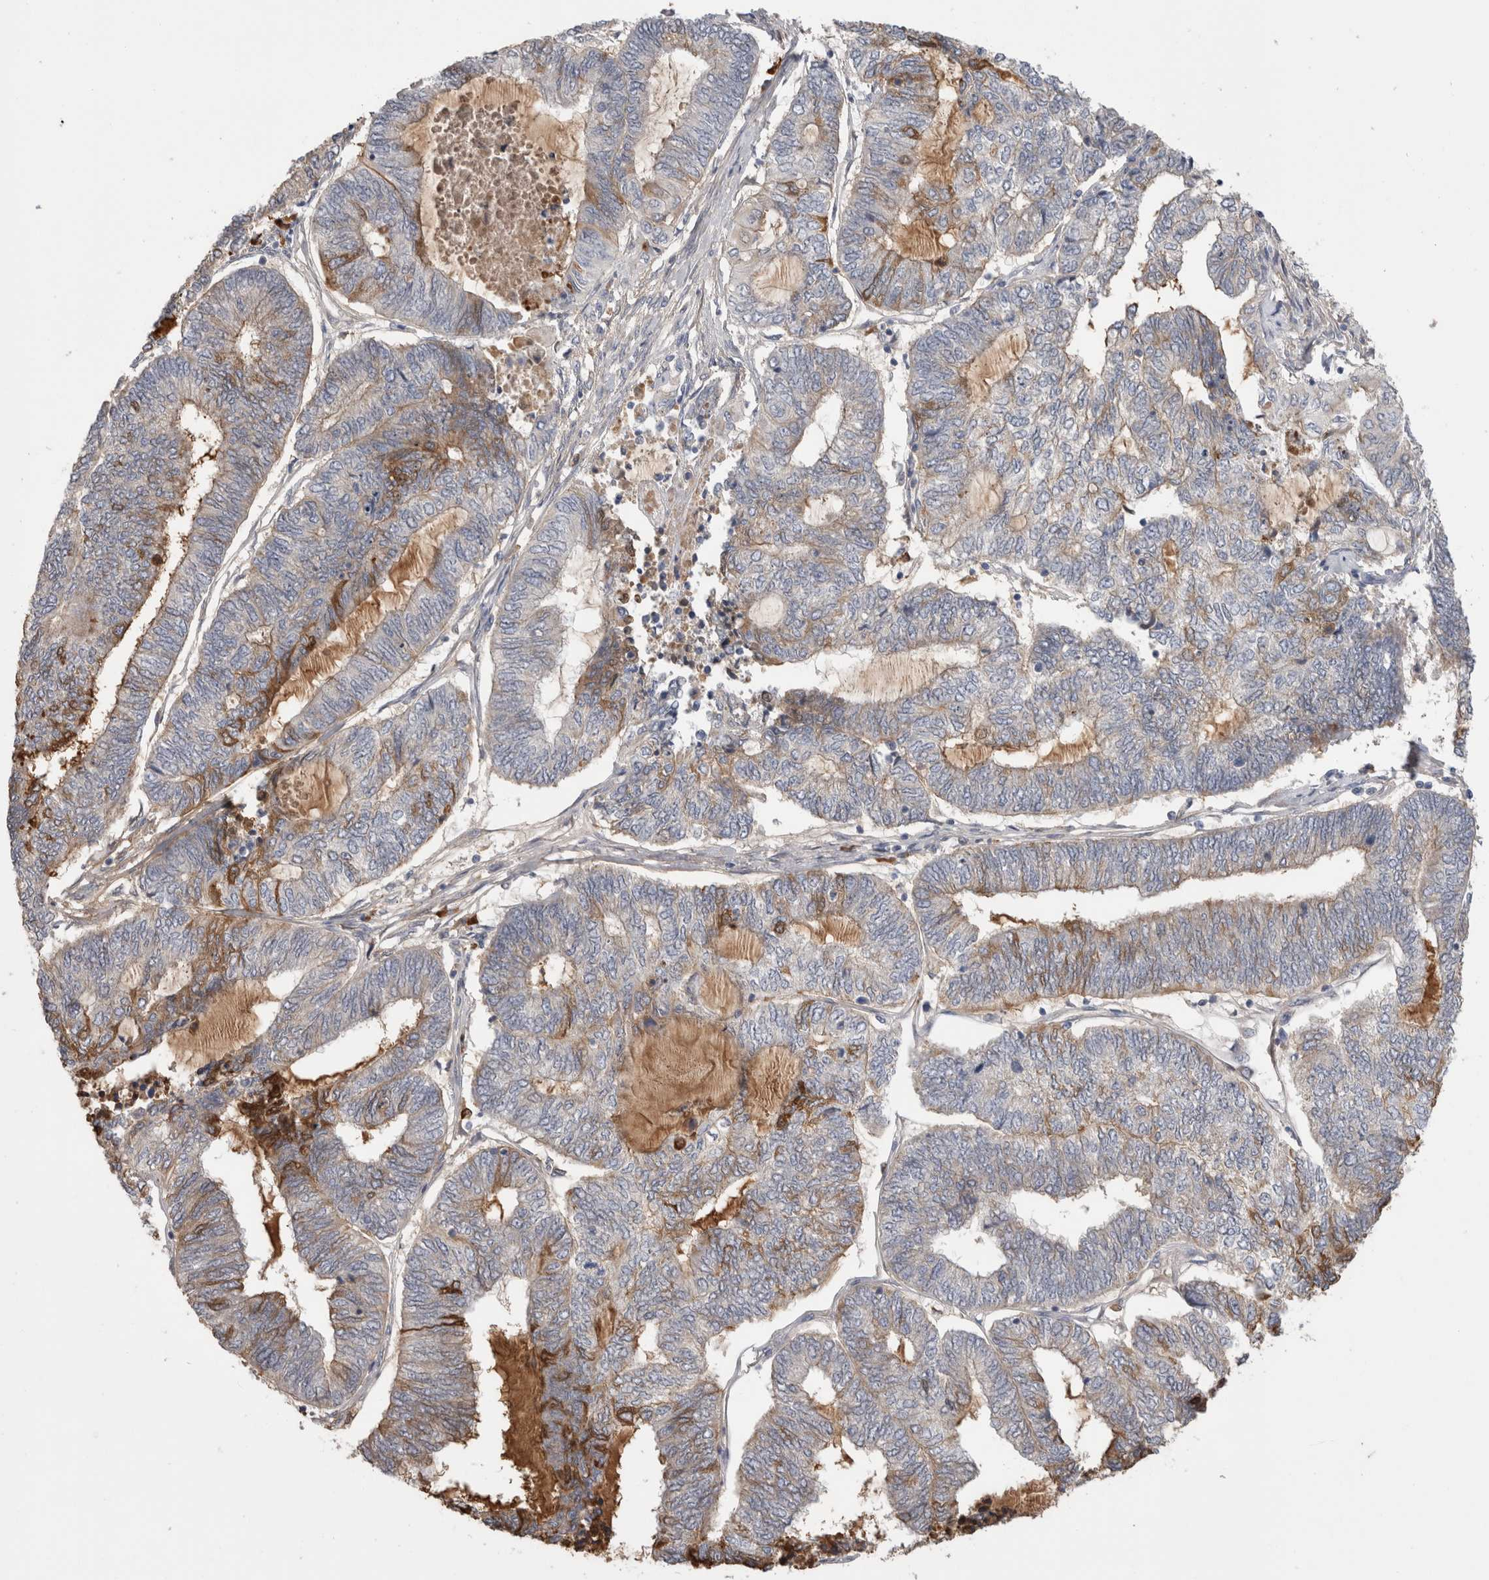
{"staining": {"intensity": "moderate", "quantity": "<25%", "location": "cytoplasmic/membranous"}, "tissue": "endometrial cancer", "cell_type": "Tumor cells", "image_type": "cancer", "snomed": [{"axis": "morphology", "description": "Adenocarcinoma, NOS"}, {"axis": "topography", "description": "Uterus"}, {"axis": "topography", "description": "Endometrium"}], "caption": "DAB (3,3'-diaminobenzidine) immunohistochemical staining of adenocarcinoma (endometrial) exhibits moderate cytoplasmic/membranous protein staining in approximately <25% of tumor cells.", "gene": "PPP3CC", "patient": {"sex": "female", "age": 70}}